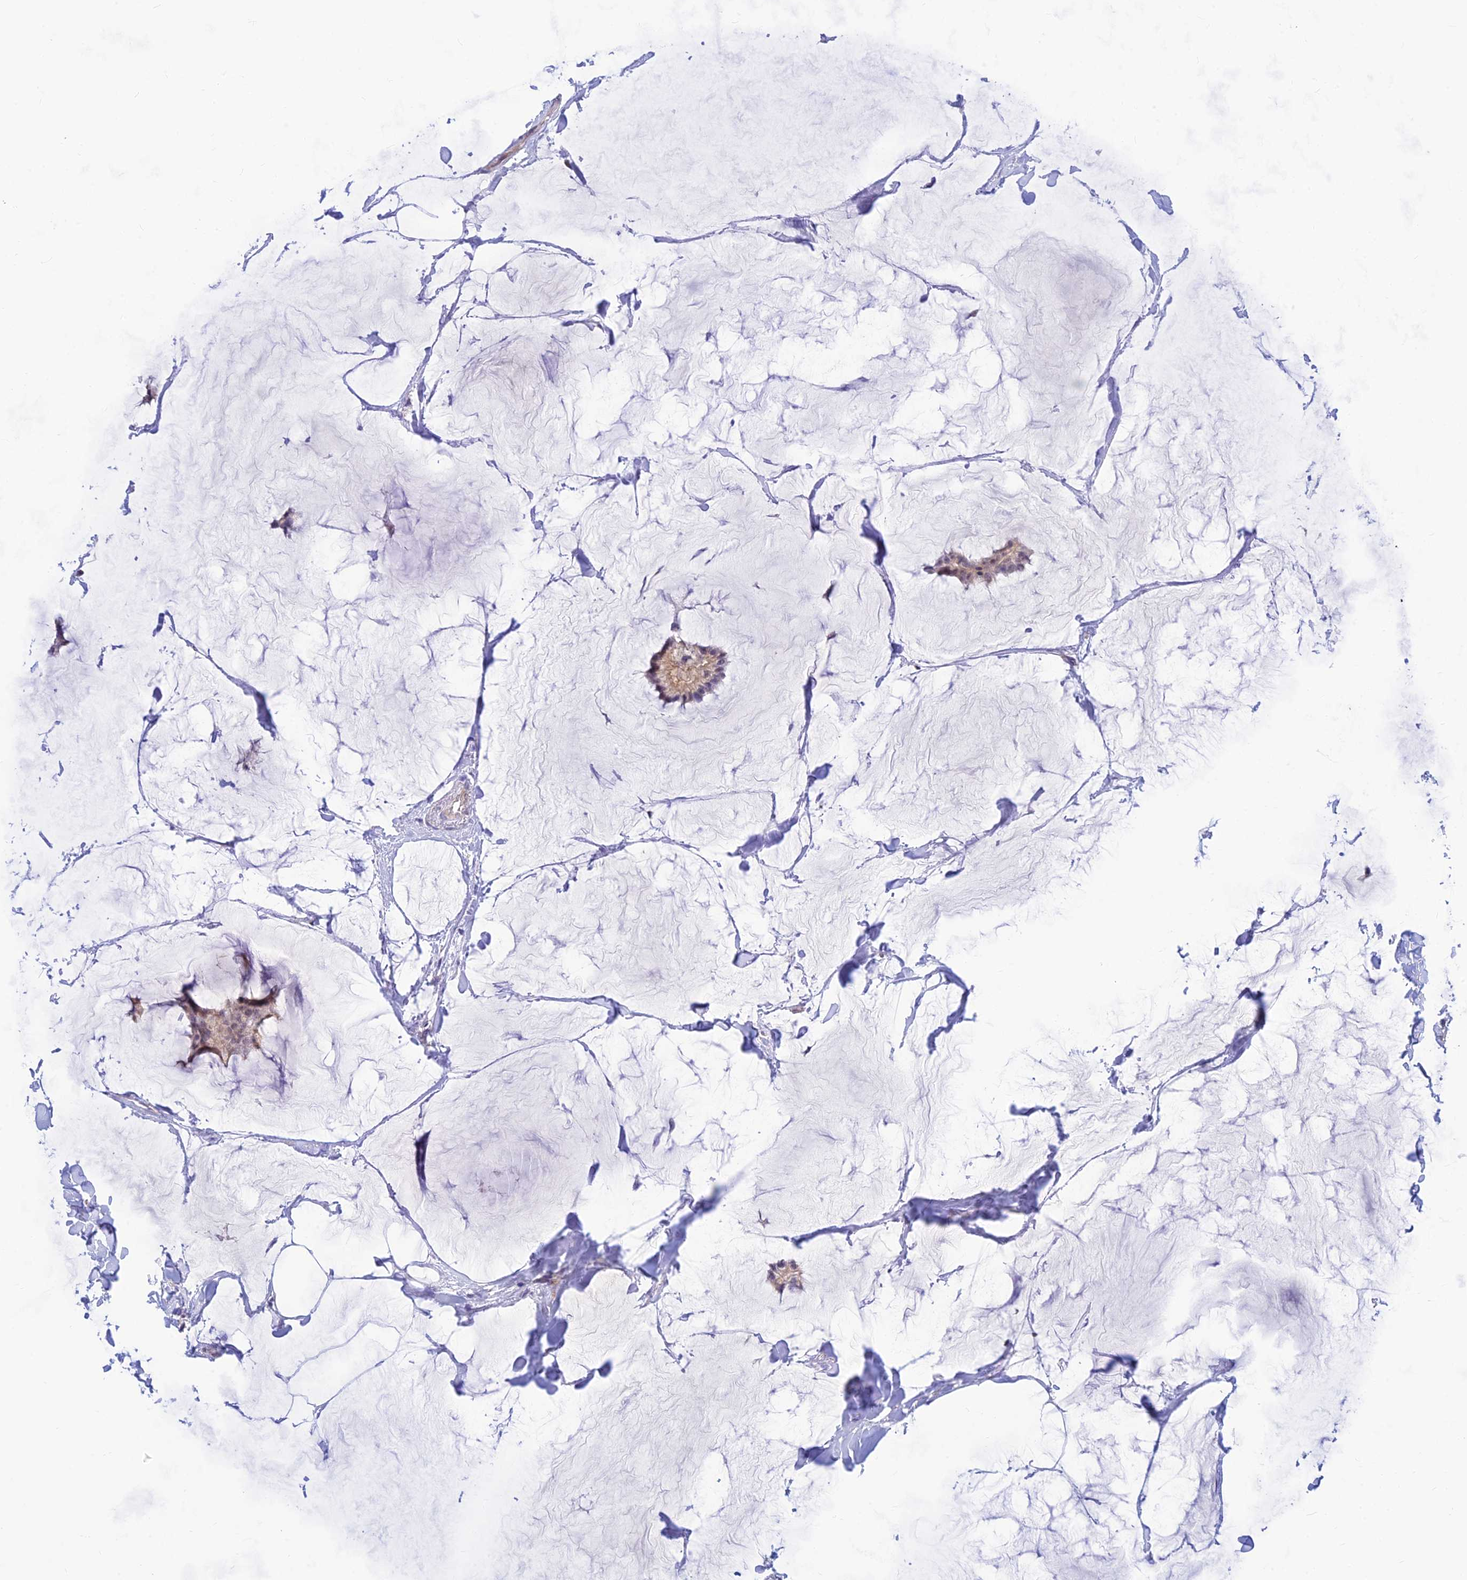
{"staining": {"intensity": "weak", "quantity": "25%-75%", "location": "cytoplasmic/membranous"}, "tissue": "breast cancer", "cell_type": "Tumor cells", "image_type": "cancer", "snomed": [{"axis": "morphology", "description": "Duct carcinoma"}, {"axis": "topography", "description": "Breast"}], "caption": "A low amount of weak cytoplasmic/membranous staining is appreciated in approximately 25%-75% of tumor cells in intraductal carcinoma (breast) tissue. (DAB (3,3'-diaminobenzidine) IHC, brown staining for protein, blue staining for nuclei).", "gene": "LYSMD2", "patient": {"sex": "female", "age": 93}}